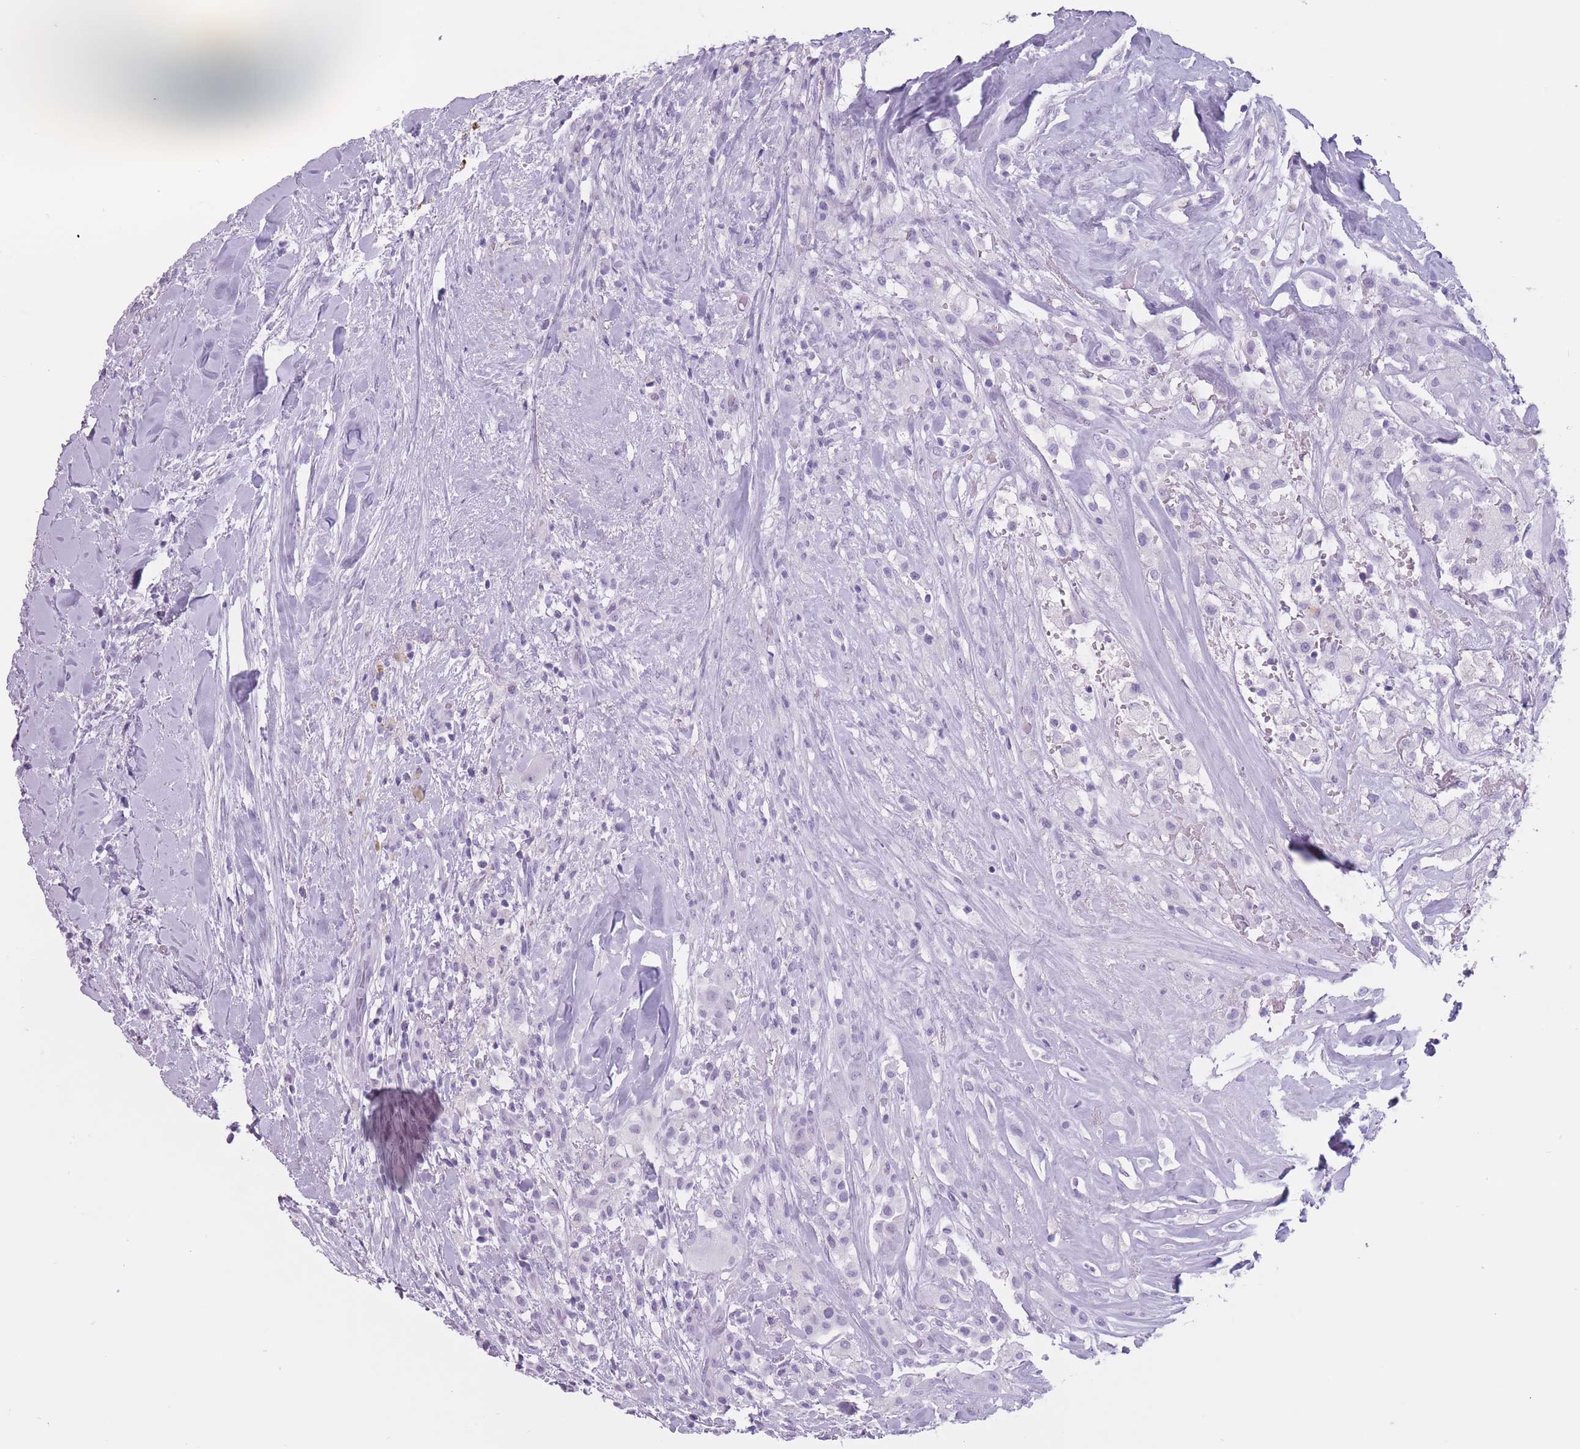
{"staining": {"intensity": "negative", "quantity": "none", "location": "none"}, "tissue": "thyroid cancer", "cell_type": "Tumor cells", "image_type": "cancer", "snomed": [{"axis": "morphology", "description": "Normal tissue, NOS"}, {"axis": "morphology", "description": "Papillary adenocarcinoma, NOS"}, {"axis": "topography", "description": "Thyroid gland"}], "caption": "This is an immunohistochemistry histopathology image of human papillary adenocarcinoma (thyroid). There is no staining in tumor cells.", "gene": "PNMA3", "patient": {"sex": "female", "age": 59}}